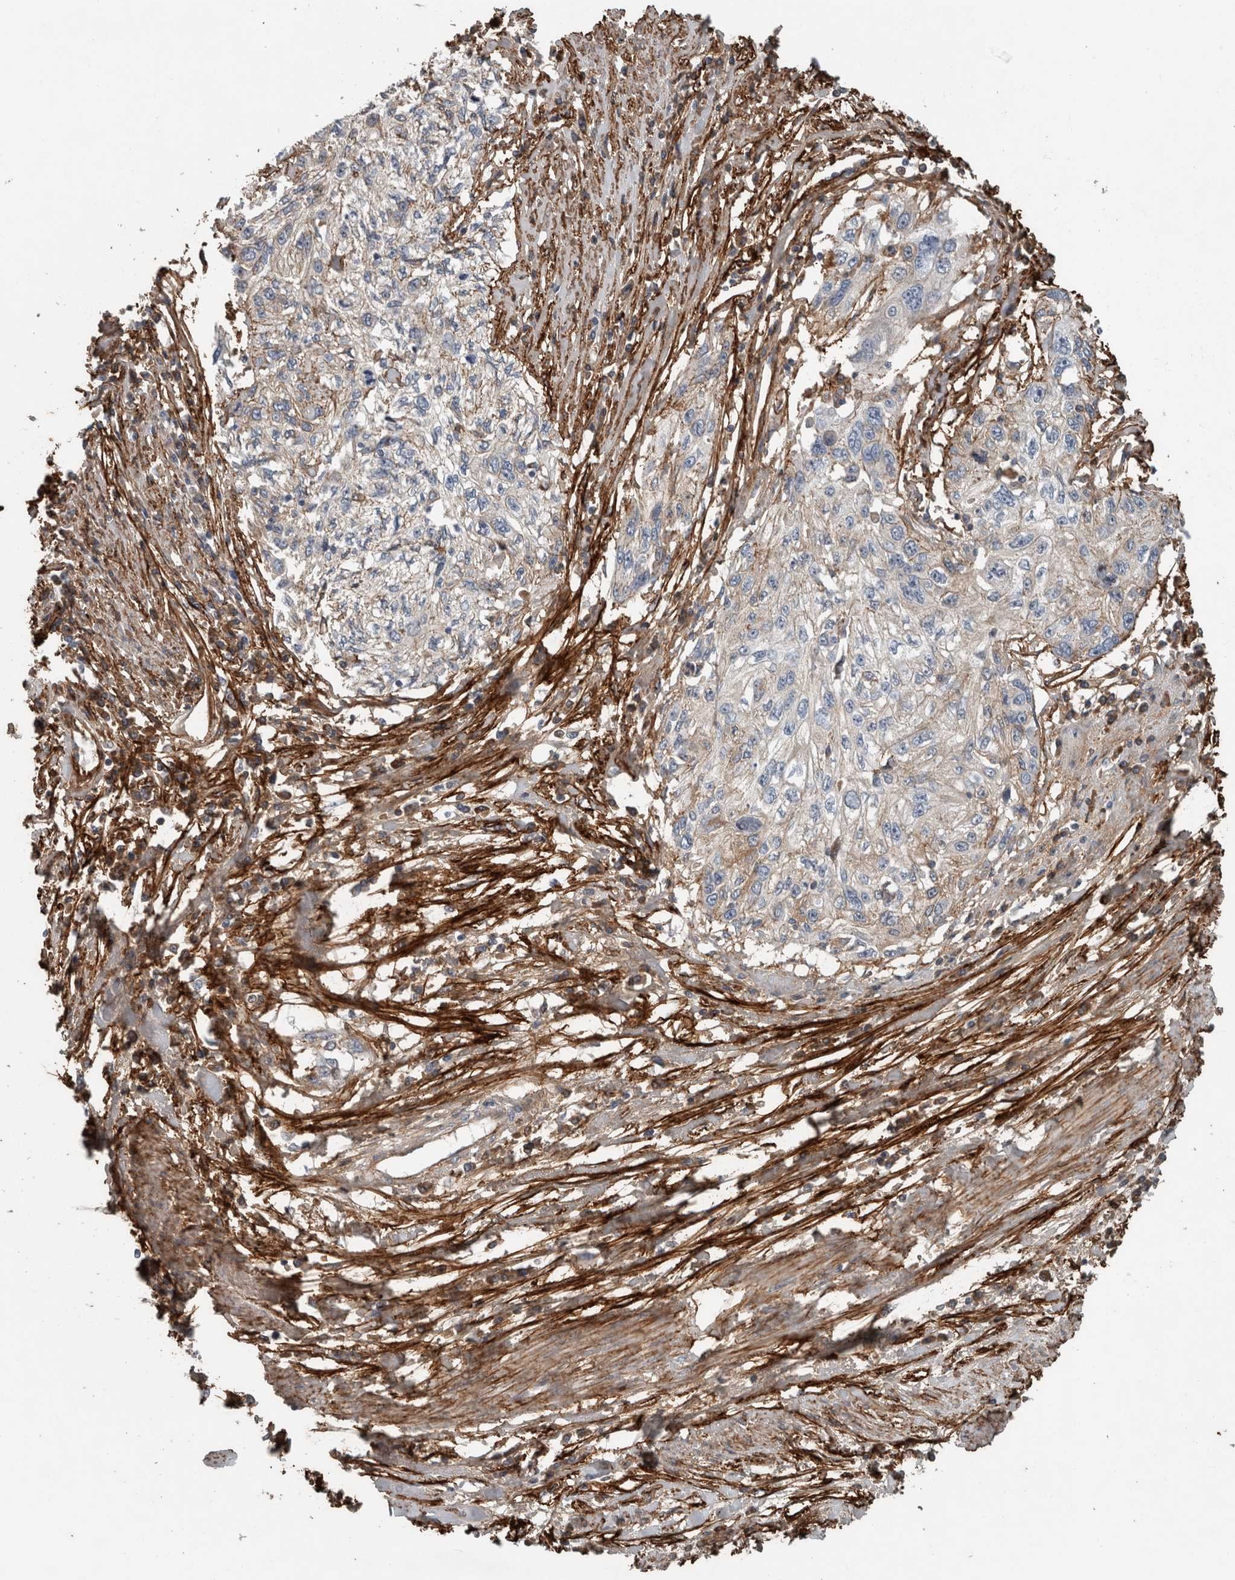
{"staining": {"intensity": "weak", "quantity": "25%-75%", "location": "cytoplasmic/membranous"}, "tissue": "cervical cancer", "cell_type": "Tumor cells", "image_type": "cancer", "snomed": [{"axis": "morphology", "description": "Squamous cell carcinoma, NOS"}, {"axis": "topography", "description": "Cervix"}], "caption": "Cervical cancer (squamous cell carcinoma) stained with a brown dye reveals weak cytoplasmic/membranous positive staining in about 25%-75% of tumor cells.", "gene": "FN1", "patient": {"sex": "female", "age": 57}}